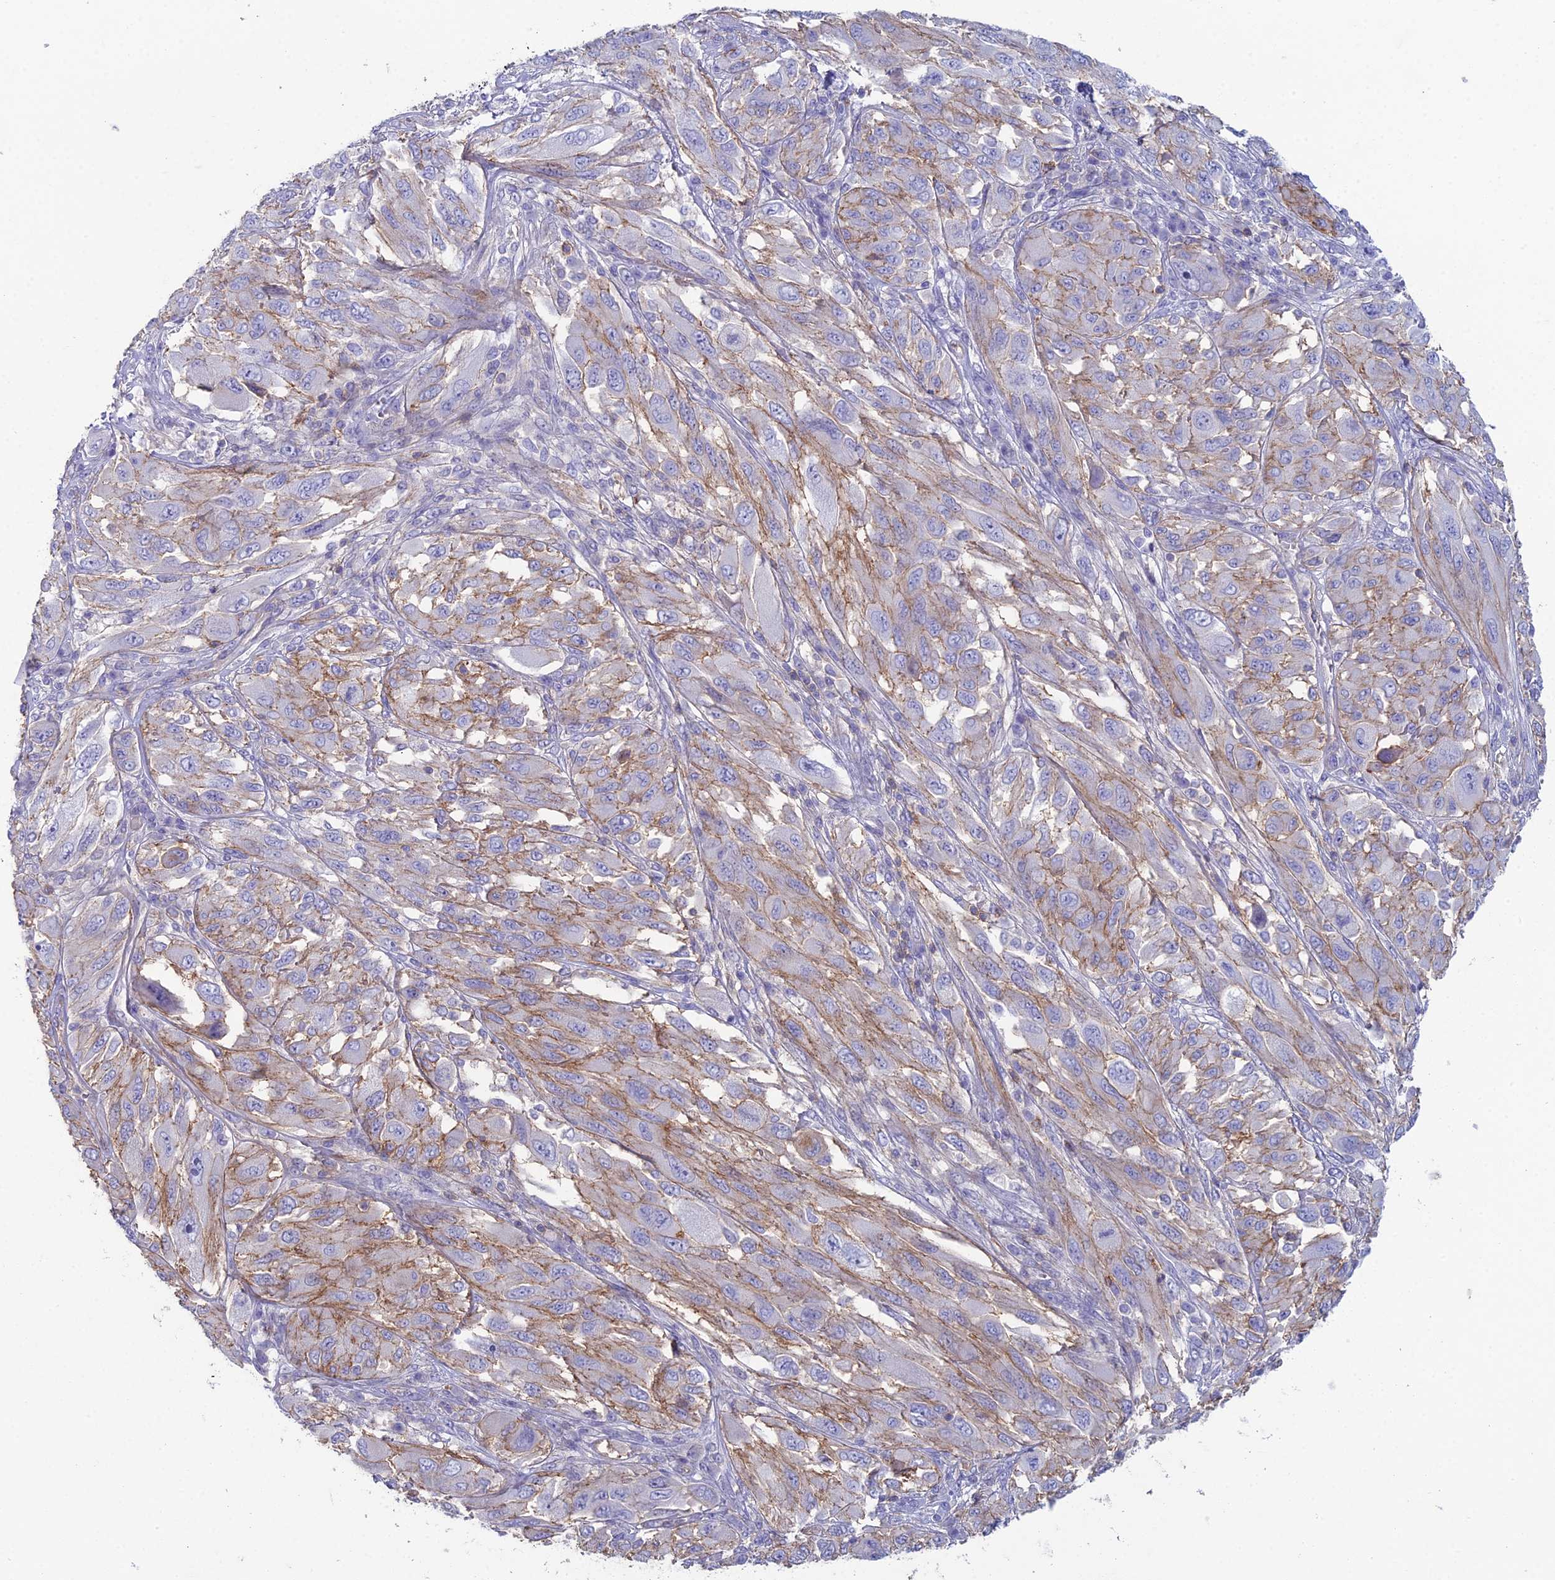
{"staining": {"intensity": "moderate", "quantity": "25%-75%", "location": "cytoplasmic/membranous"}, "tissue": "melanoma", "cell_type": "Tumor cells", "image_type": "cancer", "snomed": [{"axis": "morphology", "description": "Malignant melanoma, NOS"}, {"axis": "topography", "description": "Skin"}], "caption": "Protein positivity by immunohistochemistry (IHC) reveals moderate cytoplasmic/membranous staining in approximately 25%-75% of tumor cells in melanoma.", "gene": "NCAM1", "patient": {"sex": "female", "age": 91}}